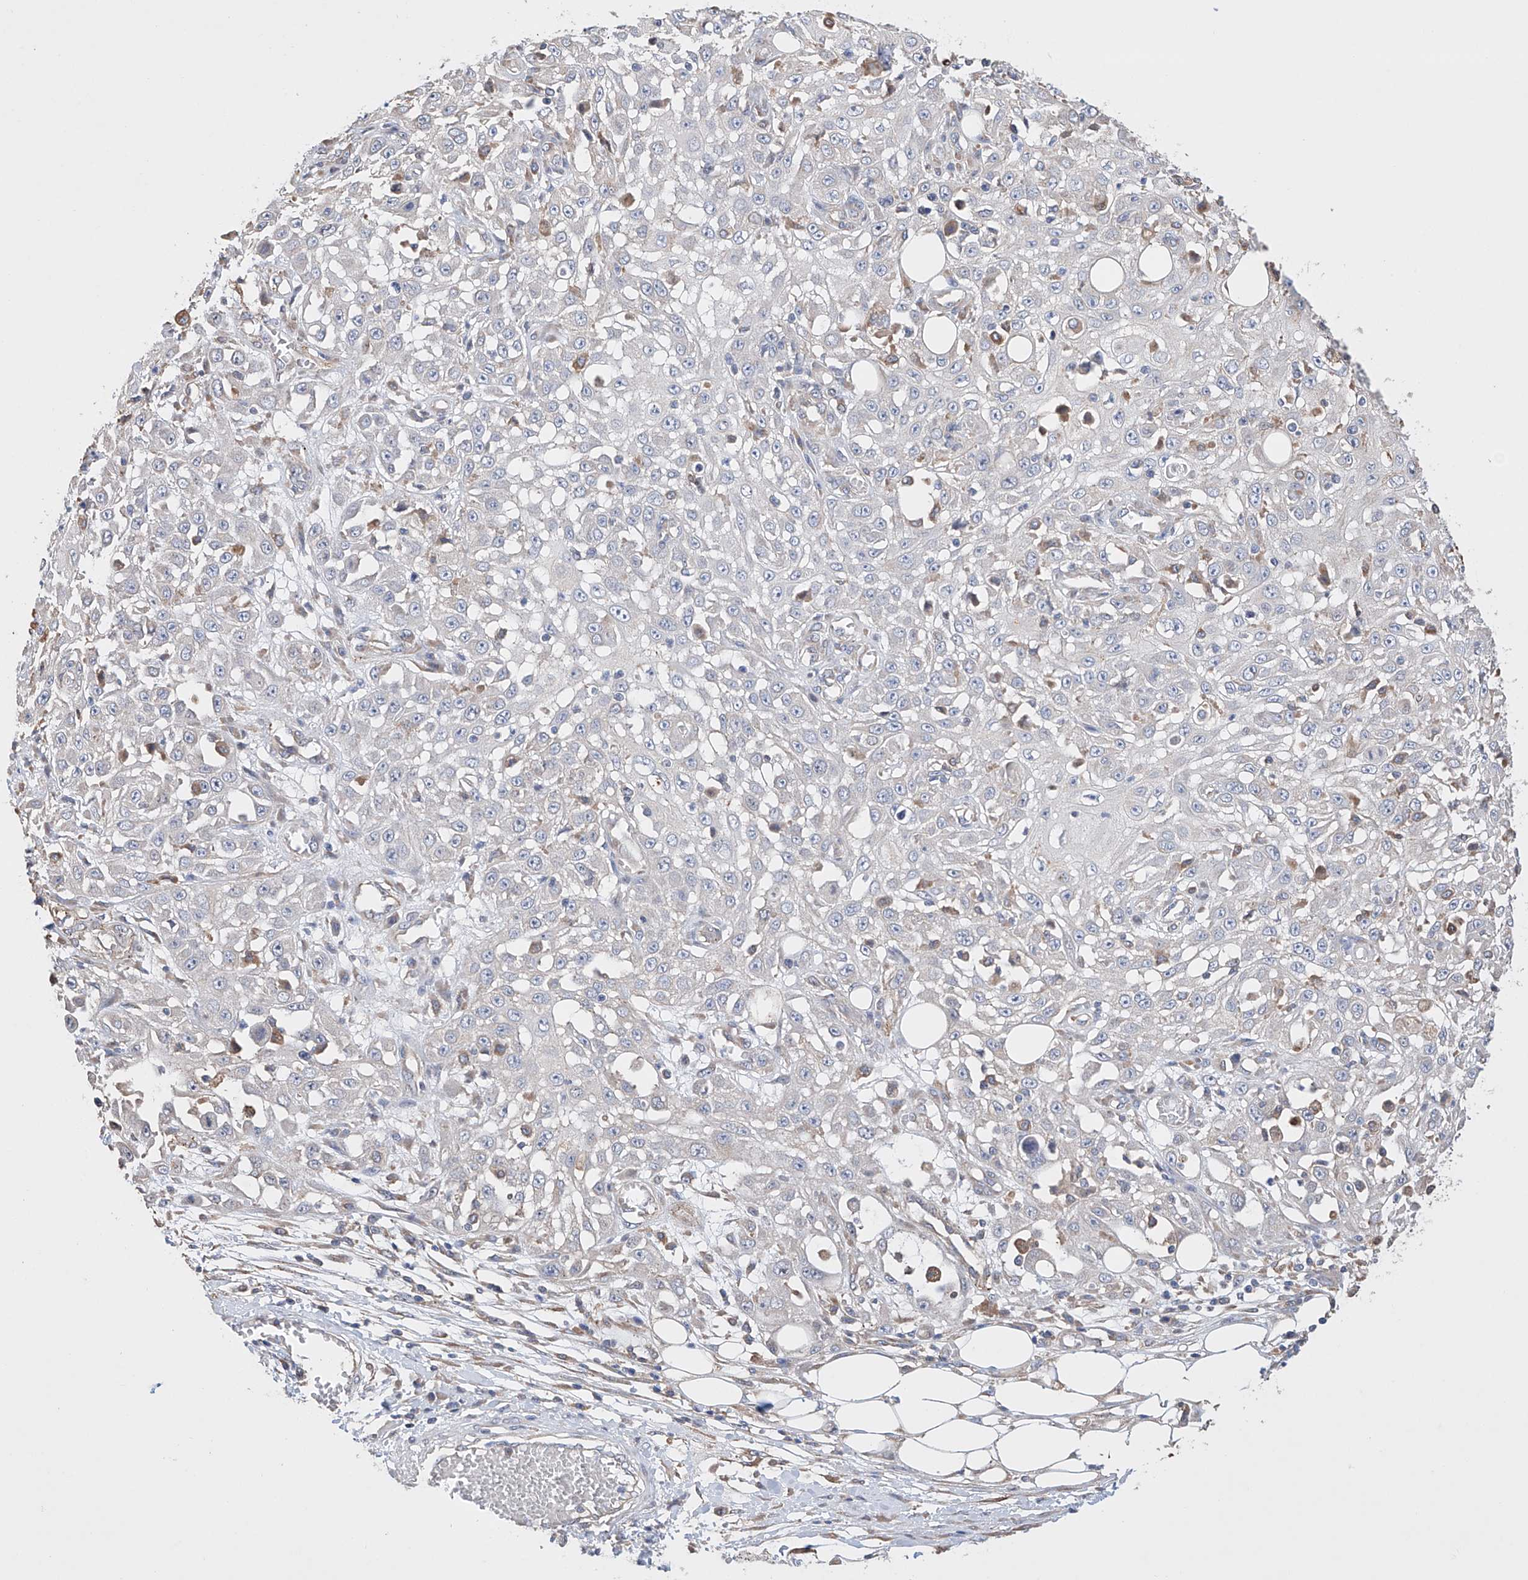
{"staining": {"intensity": "negative", "quantity": "none", "location": "none"}, "tissue": "skin cancer", "cell_type": "Tumor cells", "image_type": "cancer", "snomed": [{"axis": "morphology", "description": "Squamous cell carcinoma, NOS"}, {"axis": "morphology", "description": "Squamous cell carcinoma, metastatic, NOS"}, {"axis": "topography", "description": "Skin"}, {"axis": "topography", "description": "Lymph node"}], "caption": "Immunohistochemistry (IHC) of human skin cancer (metastatic squamous cell carcinoma) shows no expression in tumor cells.", "gene": "AFG1L", "patient": {"sex": "male", "age": 75}}